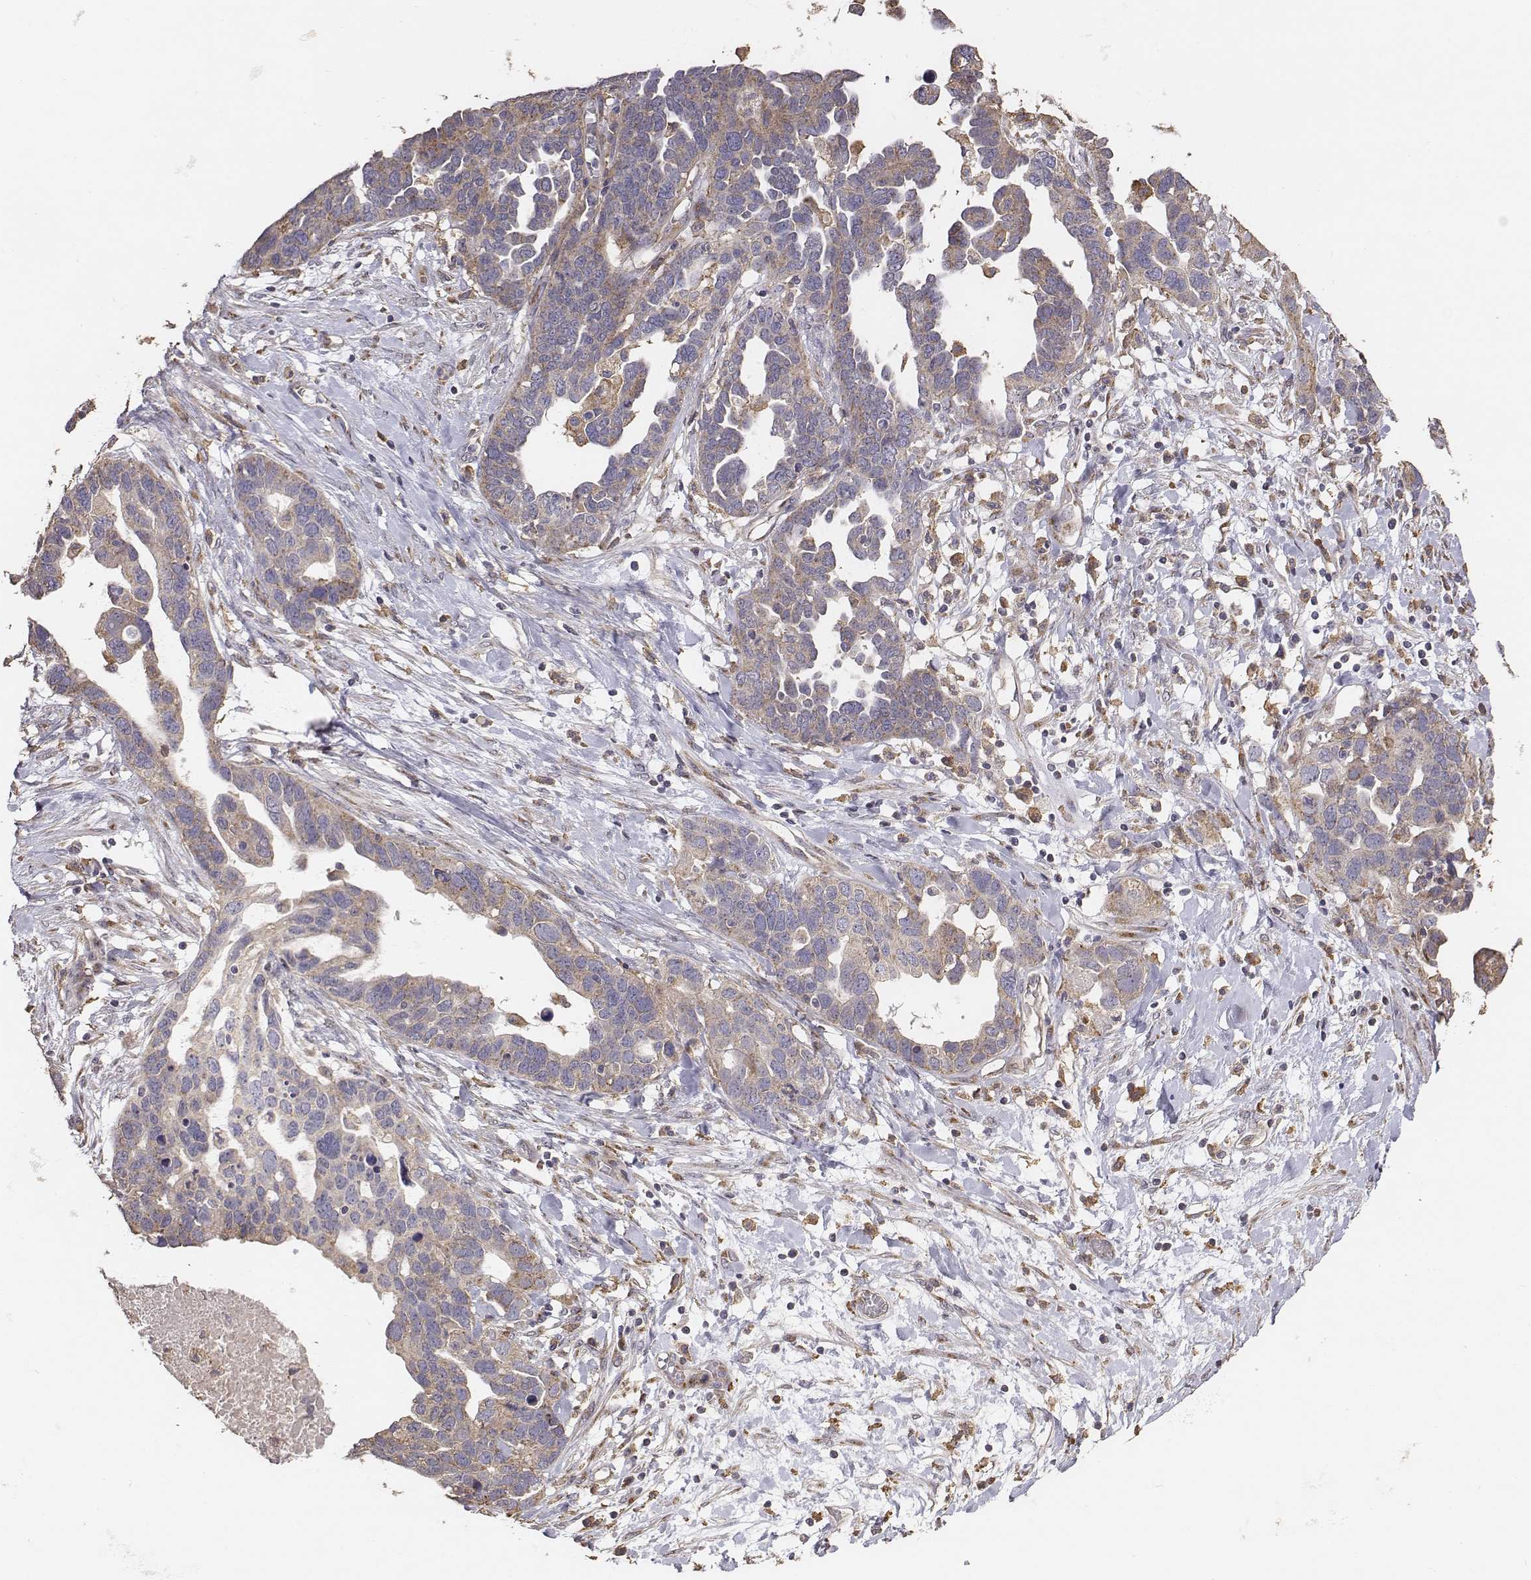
{"staining": {"intensity": "weak", "quantity": ">75%", "location": "cytoplasmic/membranous"}, "tissue": "ovarian cancer", "cell_type": "Tumor cells", "image_type": "cancer", "snomed": [{"axis": "morphology", "description": "Cystadenocarcinoma, serous, NOS"}, {"axis": "topography", "description": "Ovary"}], "caption": "Ovarian cancer stained with immunohistochemistry demonstrates weak cytoplasmic/membranous staining in about >75% of tumor cells. (DAB (3,3'-diaminobenzidine) IHC with brightfield microscopy, high magnification).", "gene": "AP1B1", "patient": {"sex": "female", "age": 54}}